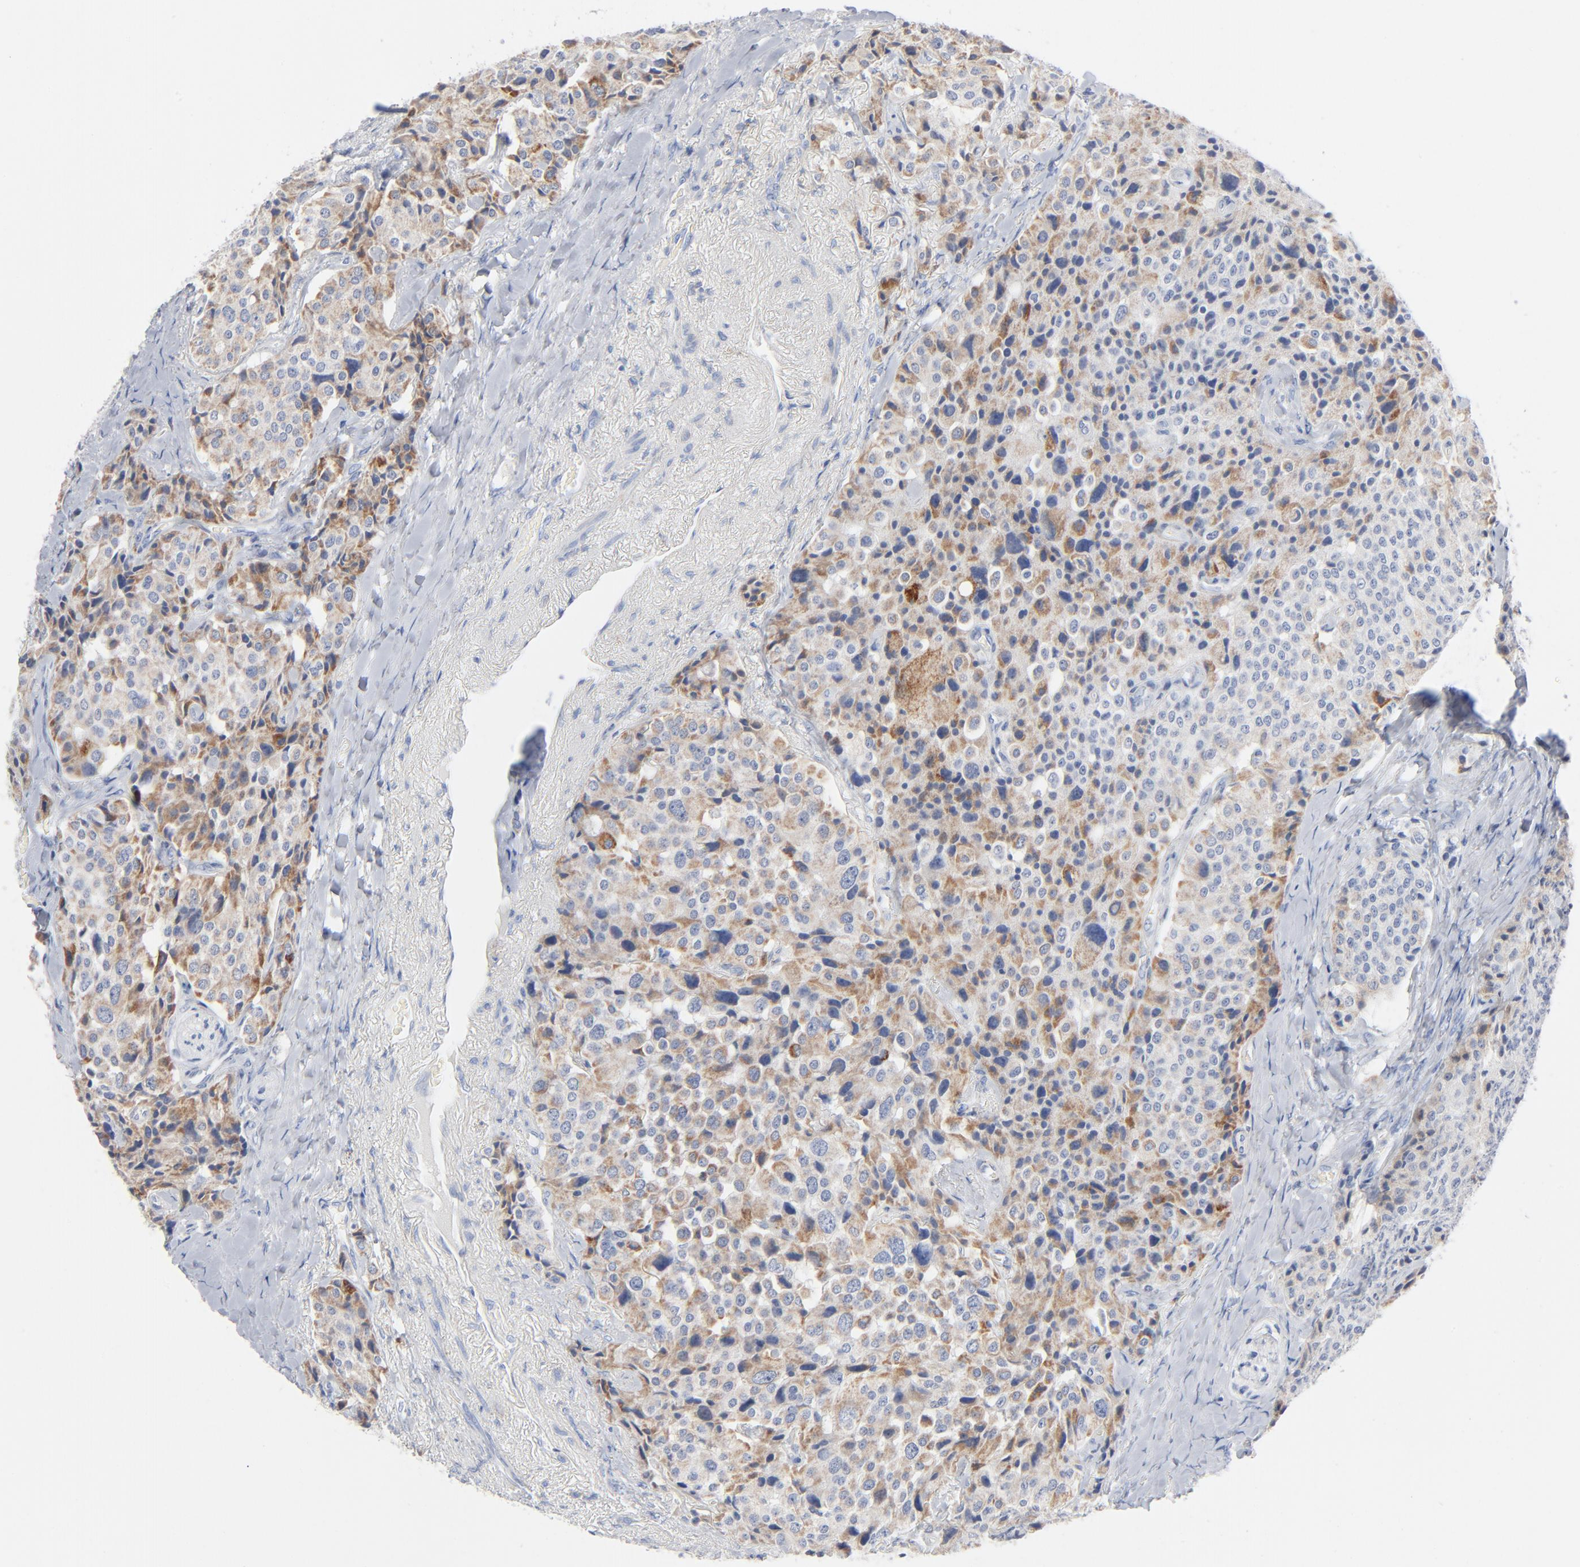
{"staining": {"intensity": "moderate", "quantity": "25%-75%", "location": "cytoplasmic/membranous"}, "tissue": "carcinoid", "cell_type": "Tumor cells", "image_type": "cancer", "snomed": [{"axis": "morphology", "description": "Carcinoid, malignant, NOS"}, {"axis": "topography", "description": "Colon"}], "caption": "Protein staining exhibits moderate cytoplasmic/membranous expression in about 25%-75% of tumor cells in carcinoid. (Stains: DAB (3,3'-diaminobenzidine) in brown, nuclei in blue, Microscopy: brightfield microscopy at high magnification).", "gene": "CHCHD10", "patient": {"sex": "female", "age": 61}}